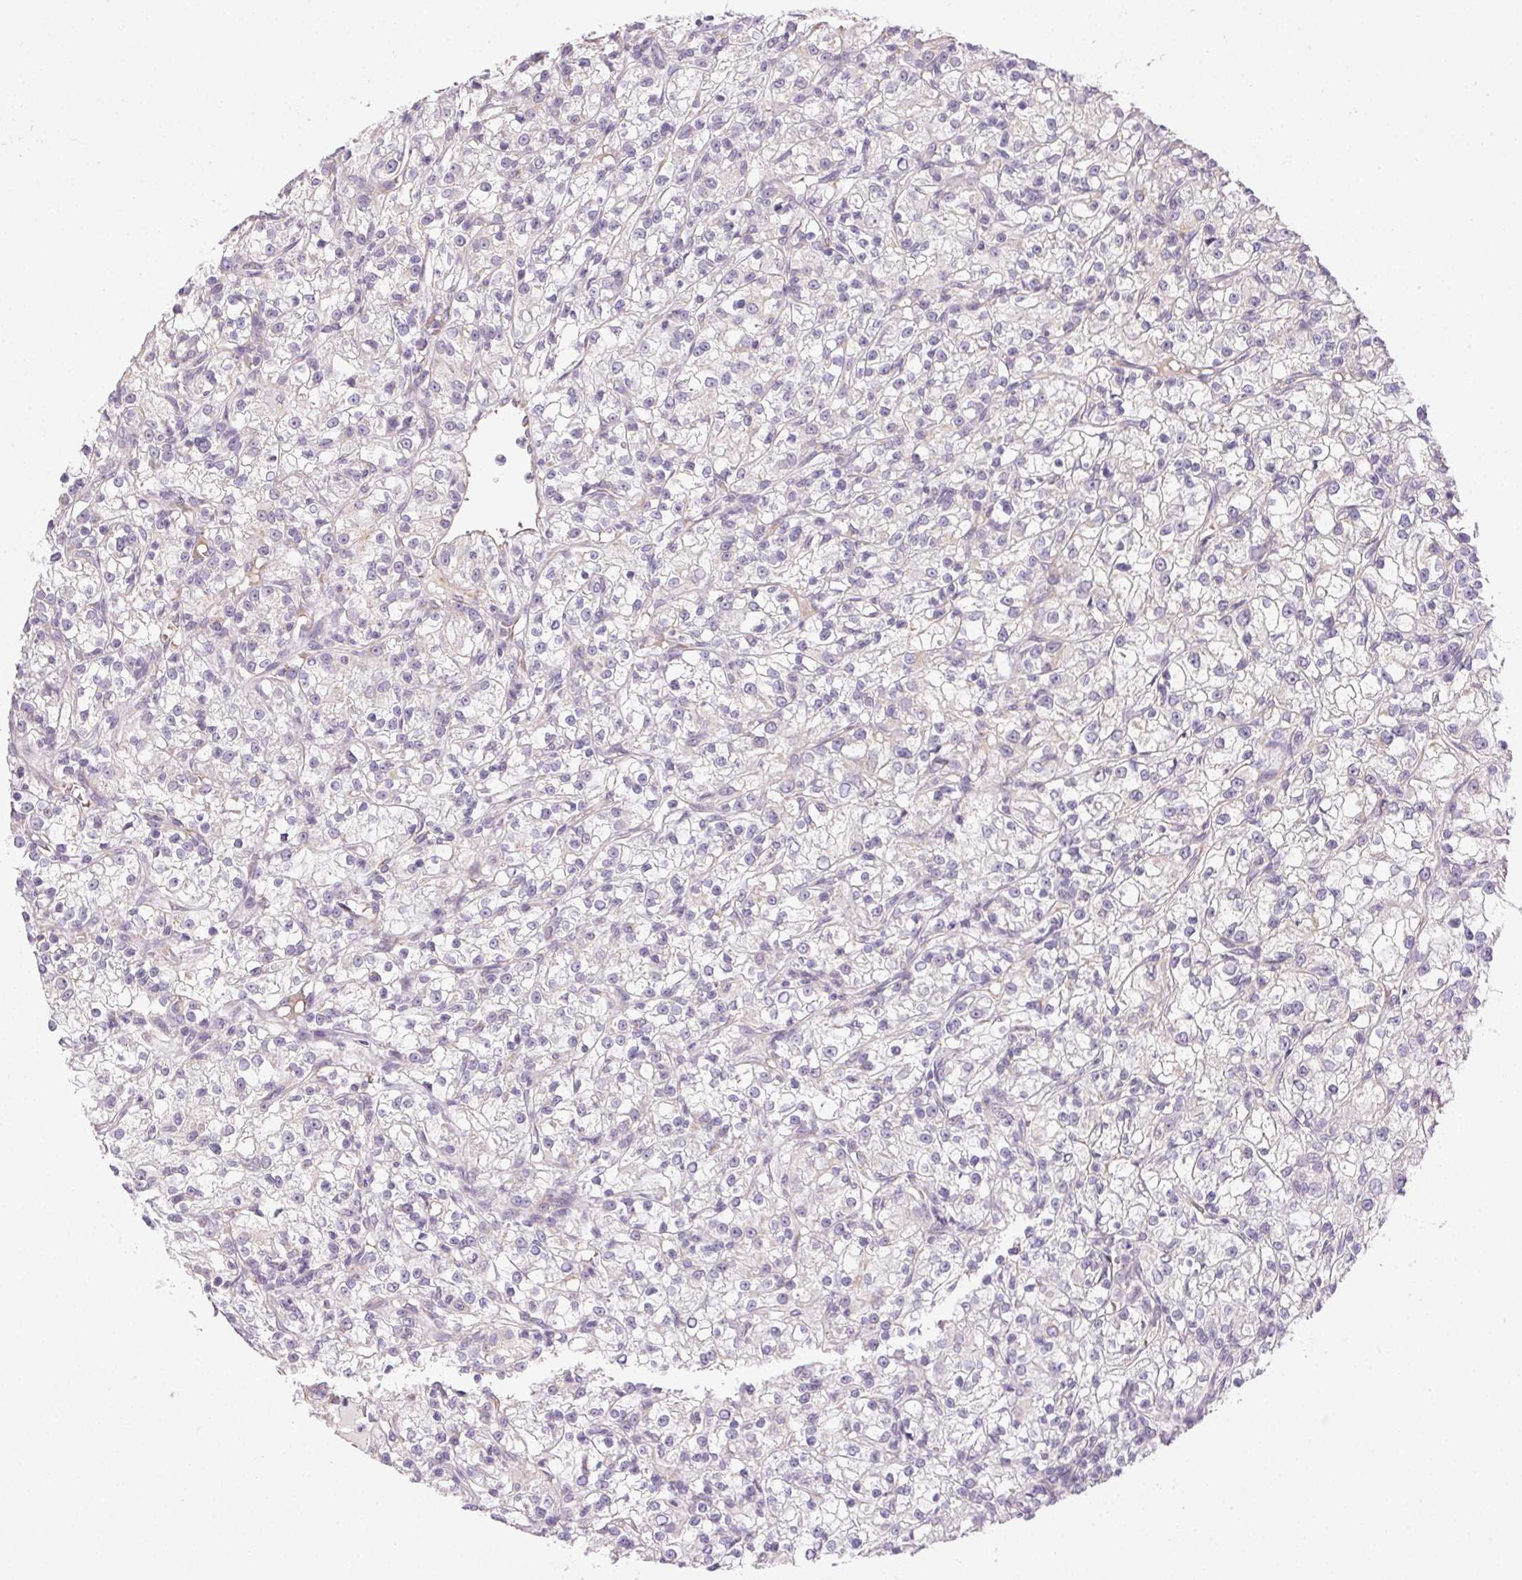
{"staining": {"intensity": "negative", "quantity": "none", "location": "none"}, "tissue": "renal cancer", "cell_type": "Tumor cells", "image_type": "cancer", "snomed": [{"axis": "morphology", "description": "Adenocarcinoma, NOS"}, {"axis": "topography", "description": "Kidney"}], "caption": "Immunohistochemistry (IHC) image of renal cancer stained for a protein (brown), which reveals no positivity in tumor cells.", "gene": "SMYD1", "patient": {"sex": "female", "age": 59}}